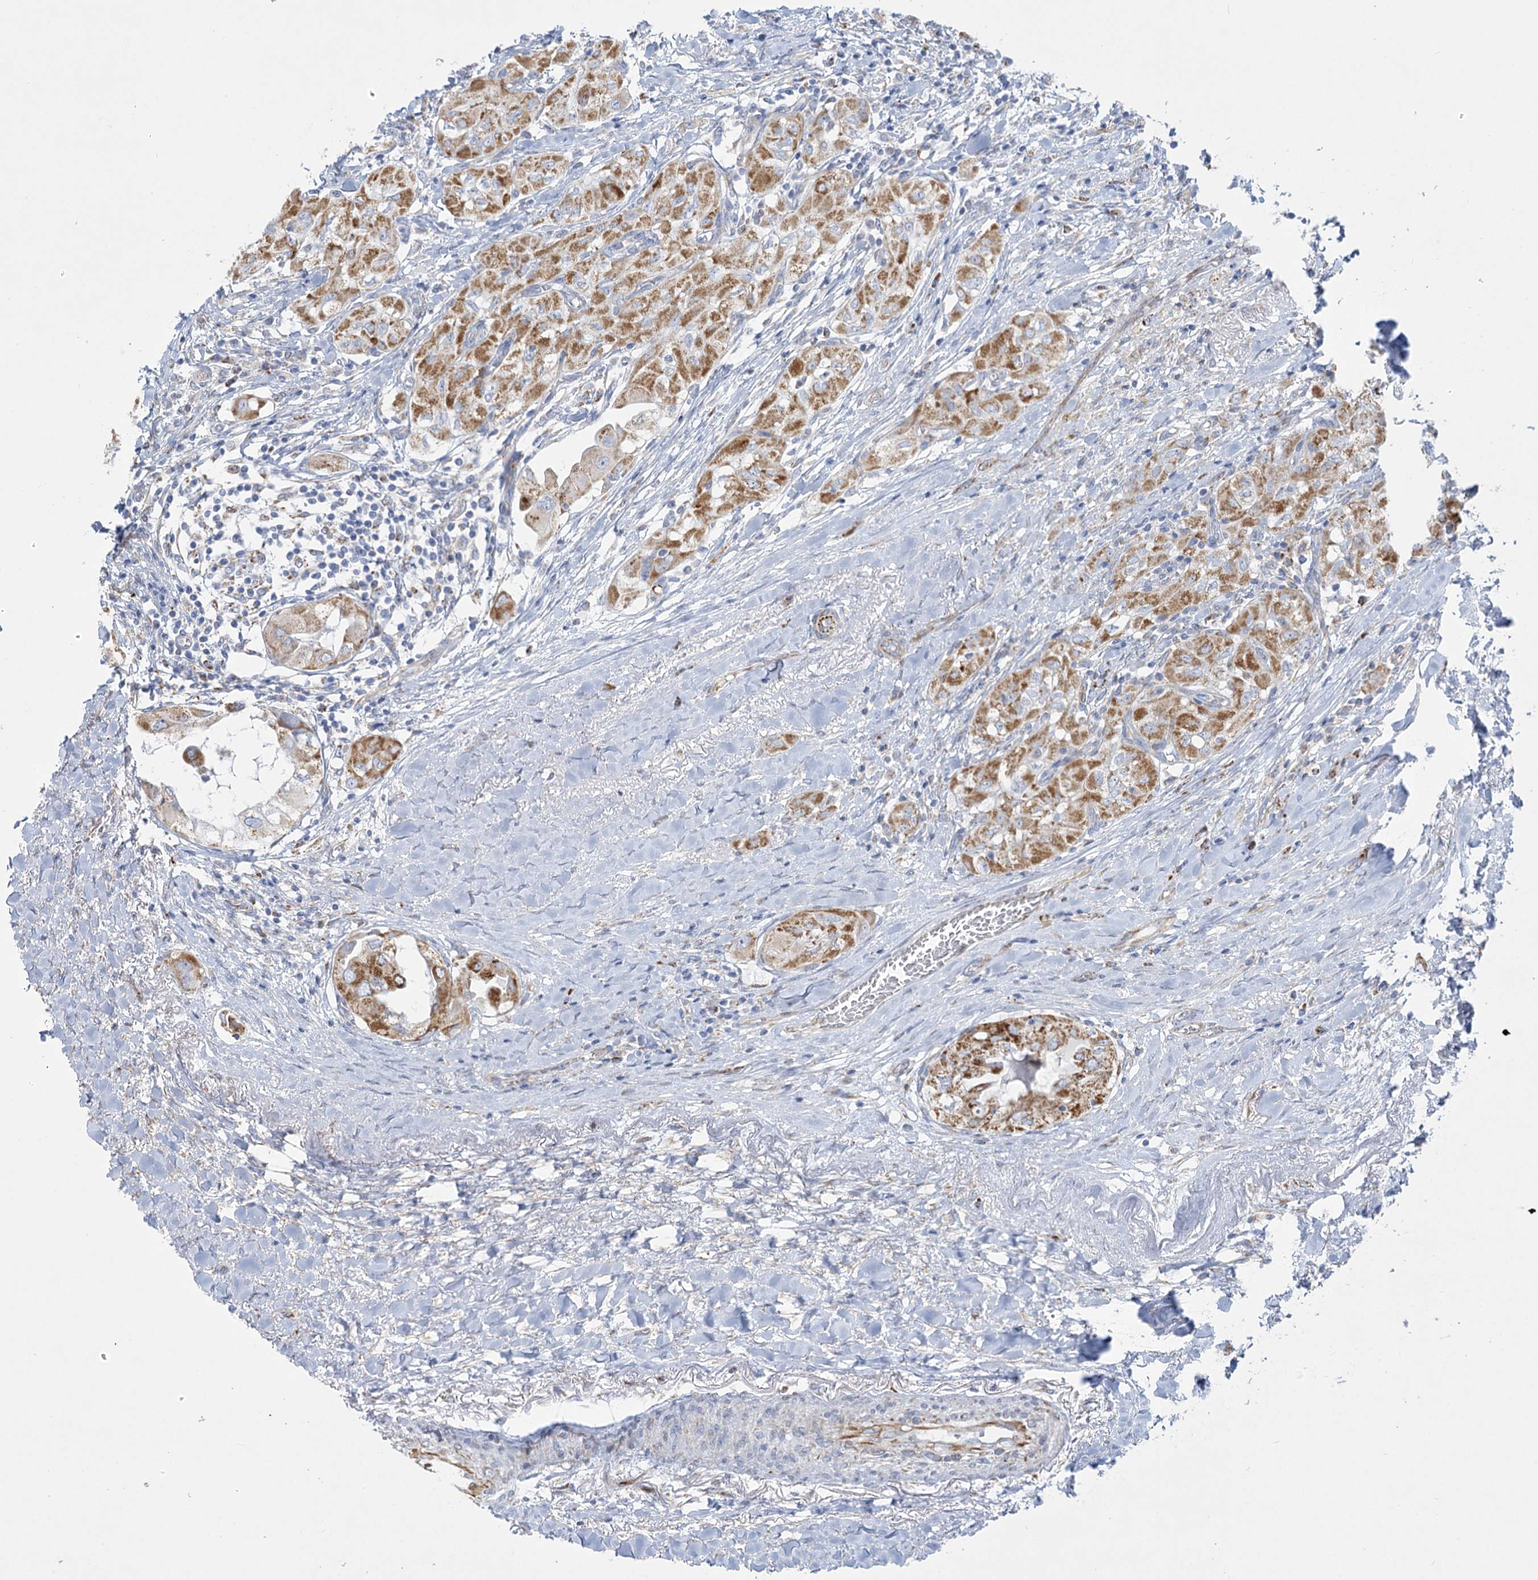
{"staining": {"intensity": "moderate", "quantity": ">75%", "location": "cytoplasmic/membranous"}, "tissue": "thyroid cancer", "cell_type": "Tumor cells", "image_type": "cancer", "snomed": [{"axis": "morphology", "description": "Papillary adenocarcinoma, NOS"}, {"axis": "topography", "description": "Thyroid gland"}], "caption": "An immunohistochemistry (IHC) photomicrograph of tumor tissue is shown. Protein staining in brown shows moderate cytoplasmic/membranous positivity in thyroid cancer (papillary adenocarcinoma) within tumor cells. (brown staining indicates protein expression, while blue staining denotes nuclei).", "gene": "DHTKD1", "patient": {"sex": "female", "age": 59}}